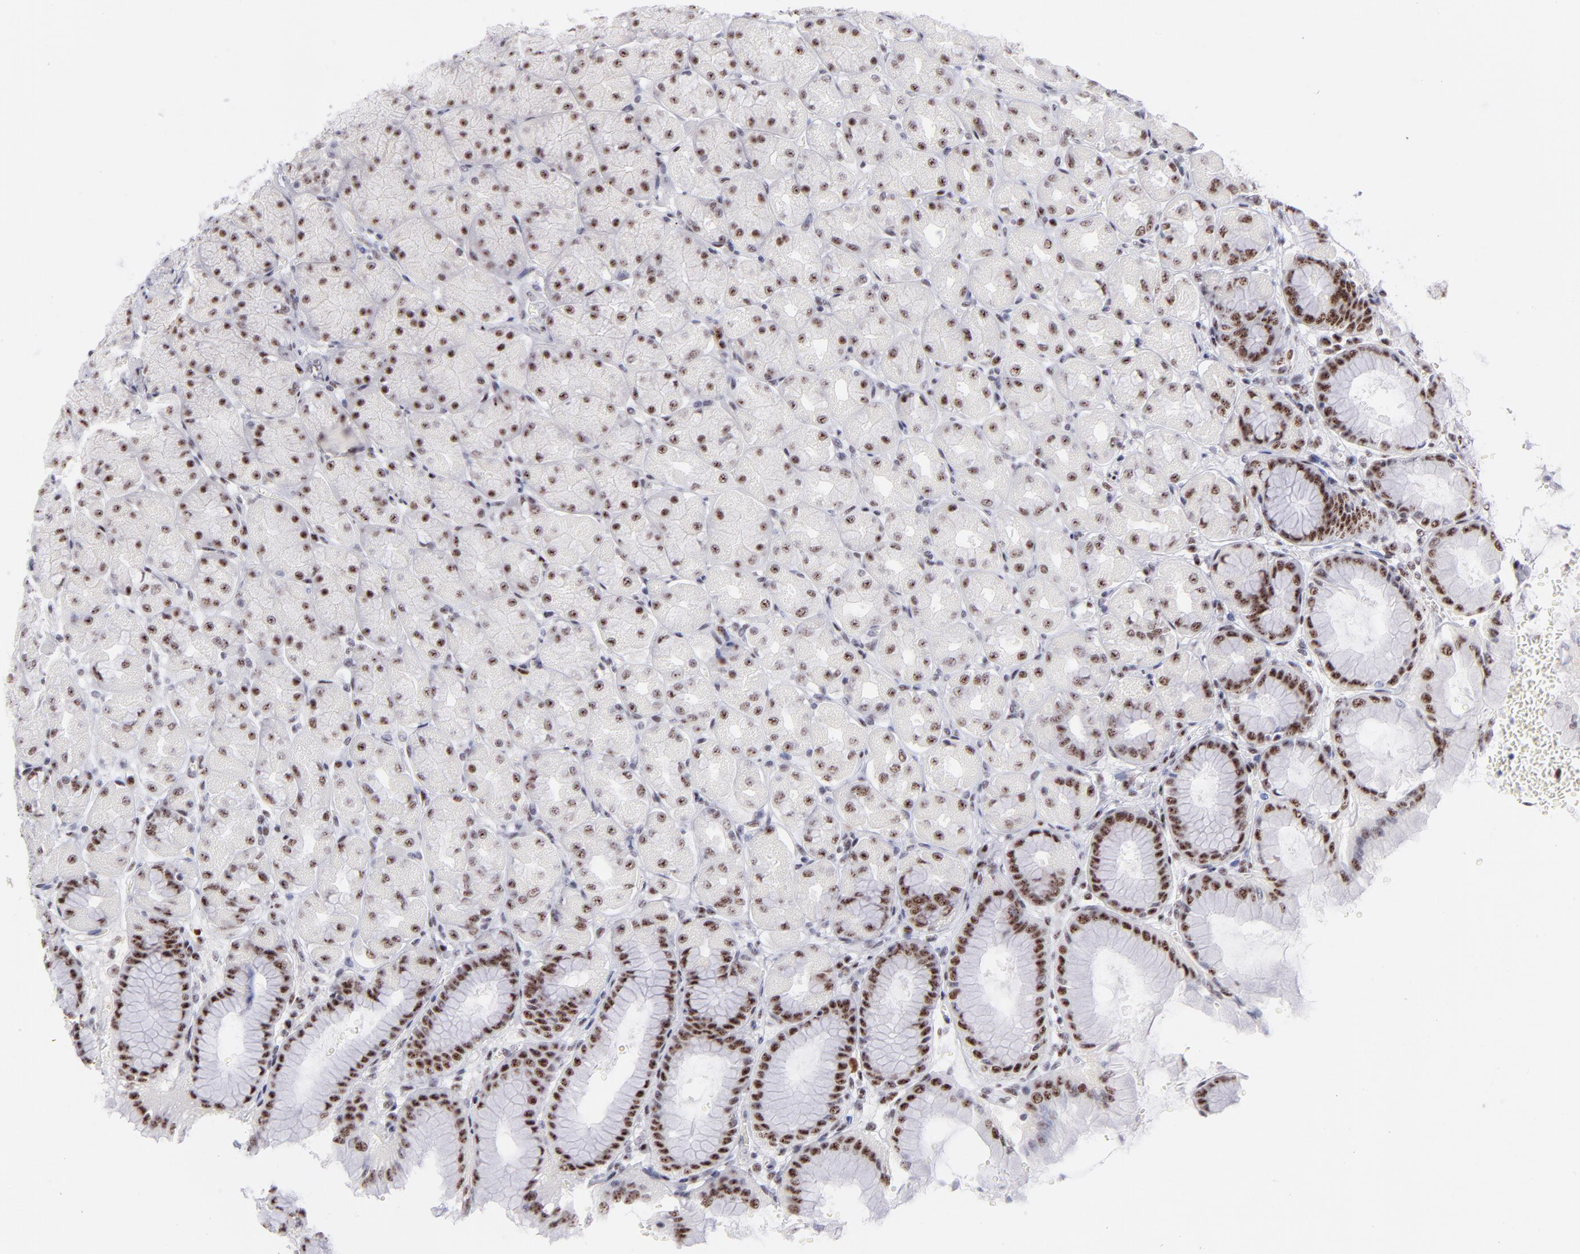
{"staining": {"intensity": "moderate", "quantity": ">75%", "location": "nuclear"}, "tissue": "stomach", "cell_type": "Glandular cells", "image_type": "normal", "snomed": [{"axis": "morphology", "description": "Normal tissue, NOS"}, {"axis": "topography", "description": "Stomach, upper"}], "caption": "Protein analysis of unremarkable stomach demonstrates moderate nuclear positivity in about >75% of glandular cells.", "gene": "CDC25C", "patient": {"sex": "female", "age": 56}}